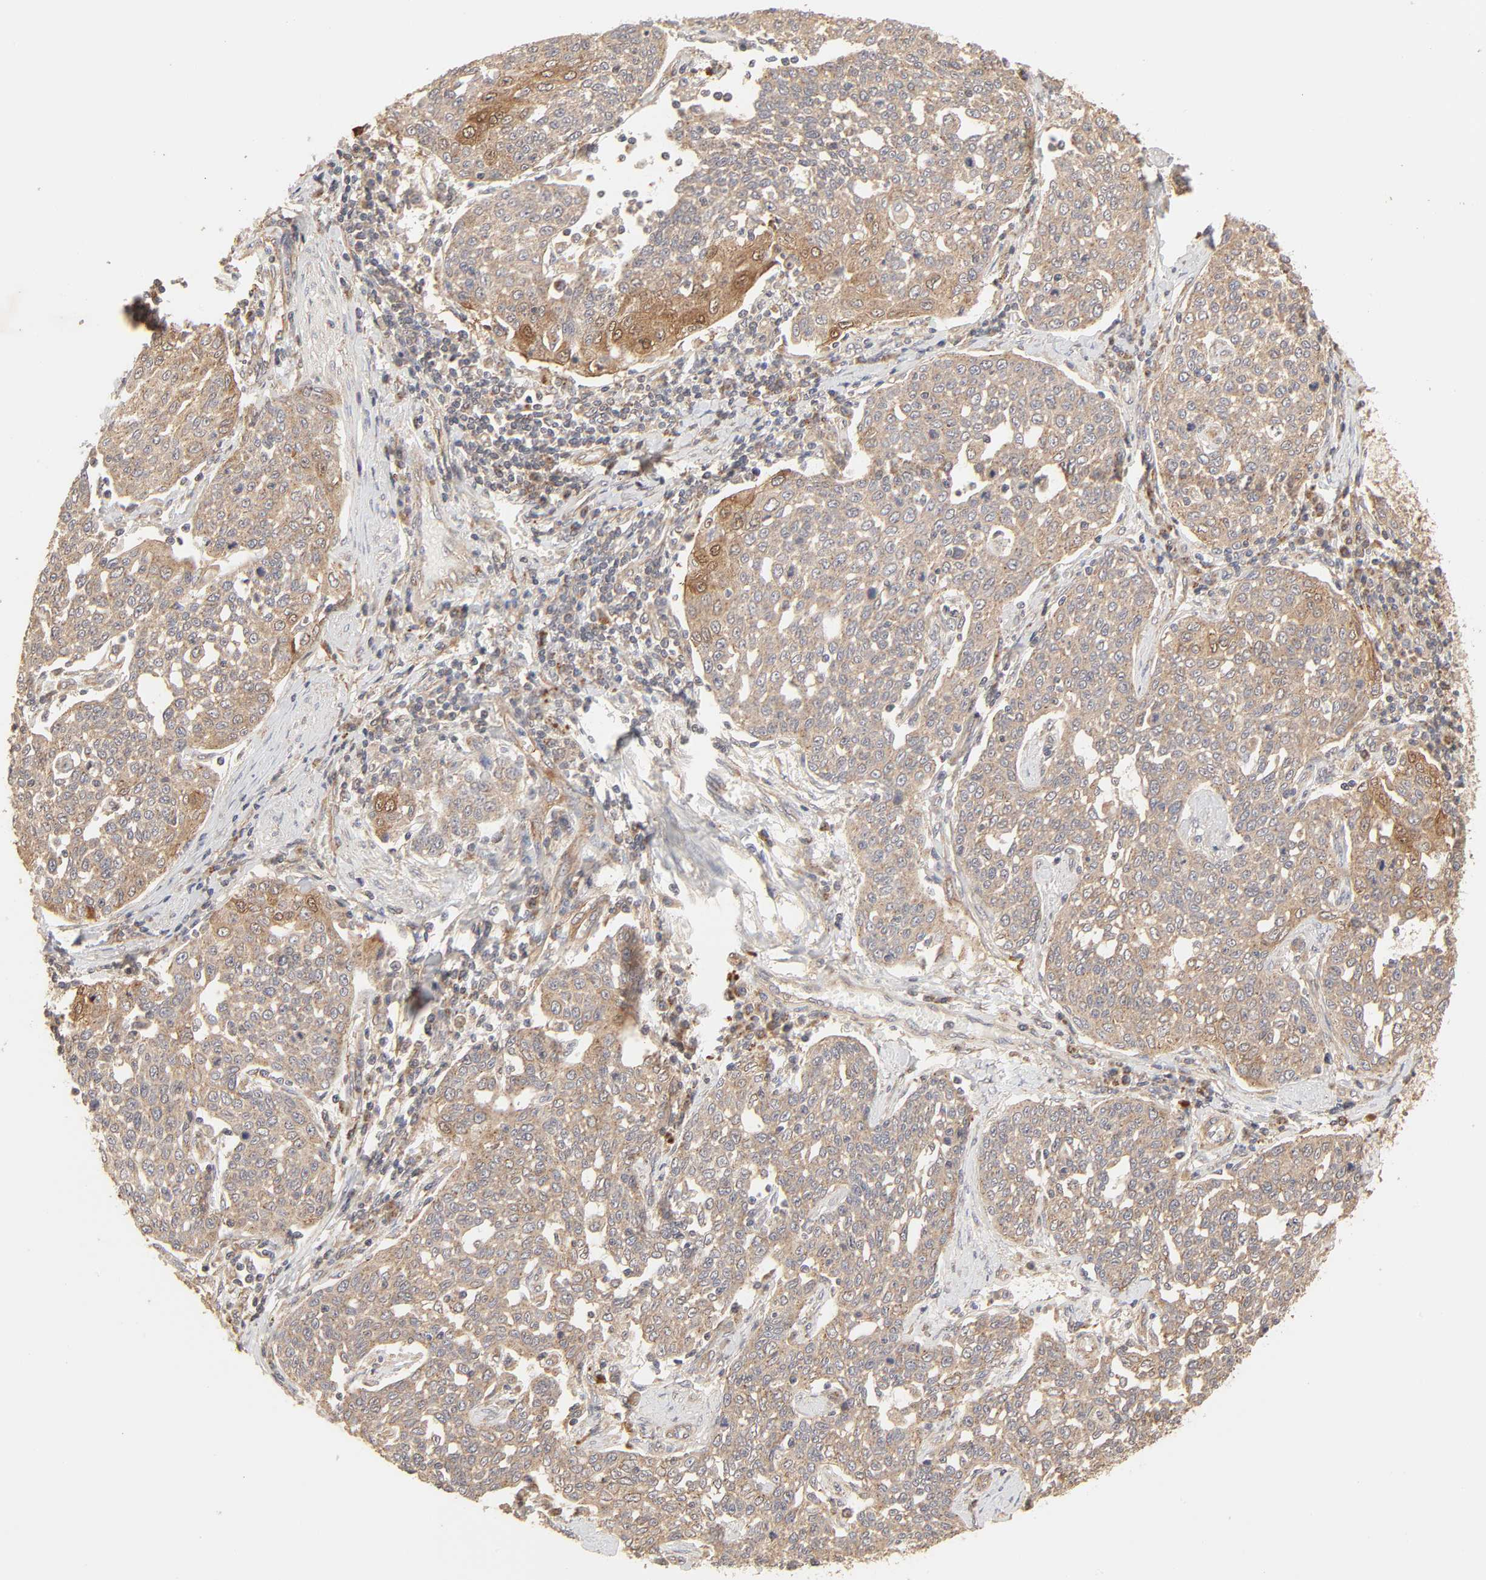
{"staining": {"intensity": "moderate", "quantity": ">75%", "location": "cytoplasmic/membranous"}, "tissue": "cervical cancer", "cell_type": "Tumor cells", "image_type": "cancer", "snomed": [{"axis": "morphology", "description": "Squamous cell carcinoma, NOS"}, {"axis": "topography", "description": "Cervix"}], "caption": "Immunohistochemical staining of human cervical squamous cell carcinoma exhibits medium levels of moderate cytoplasmic/membranous expression in approximately >75% of tumor cells.", "gene": "EPS8", "patient": {"sex": "female", "age": 34}}